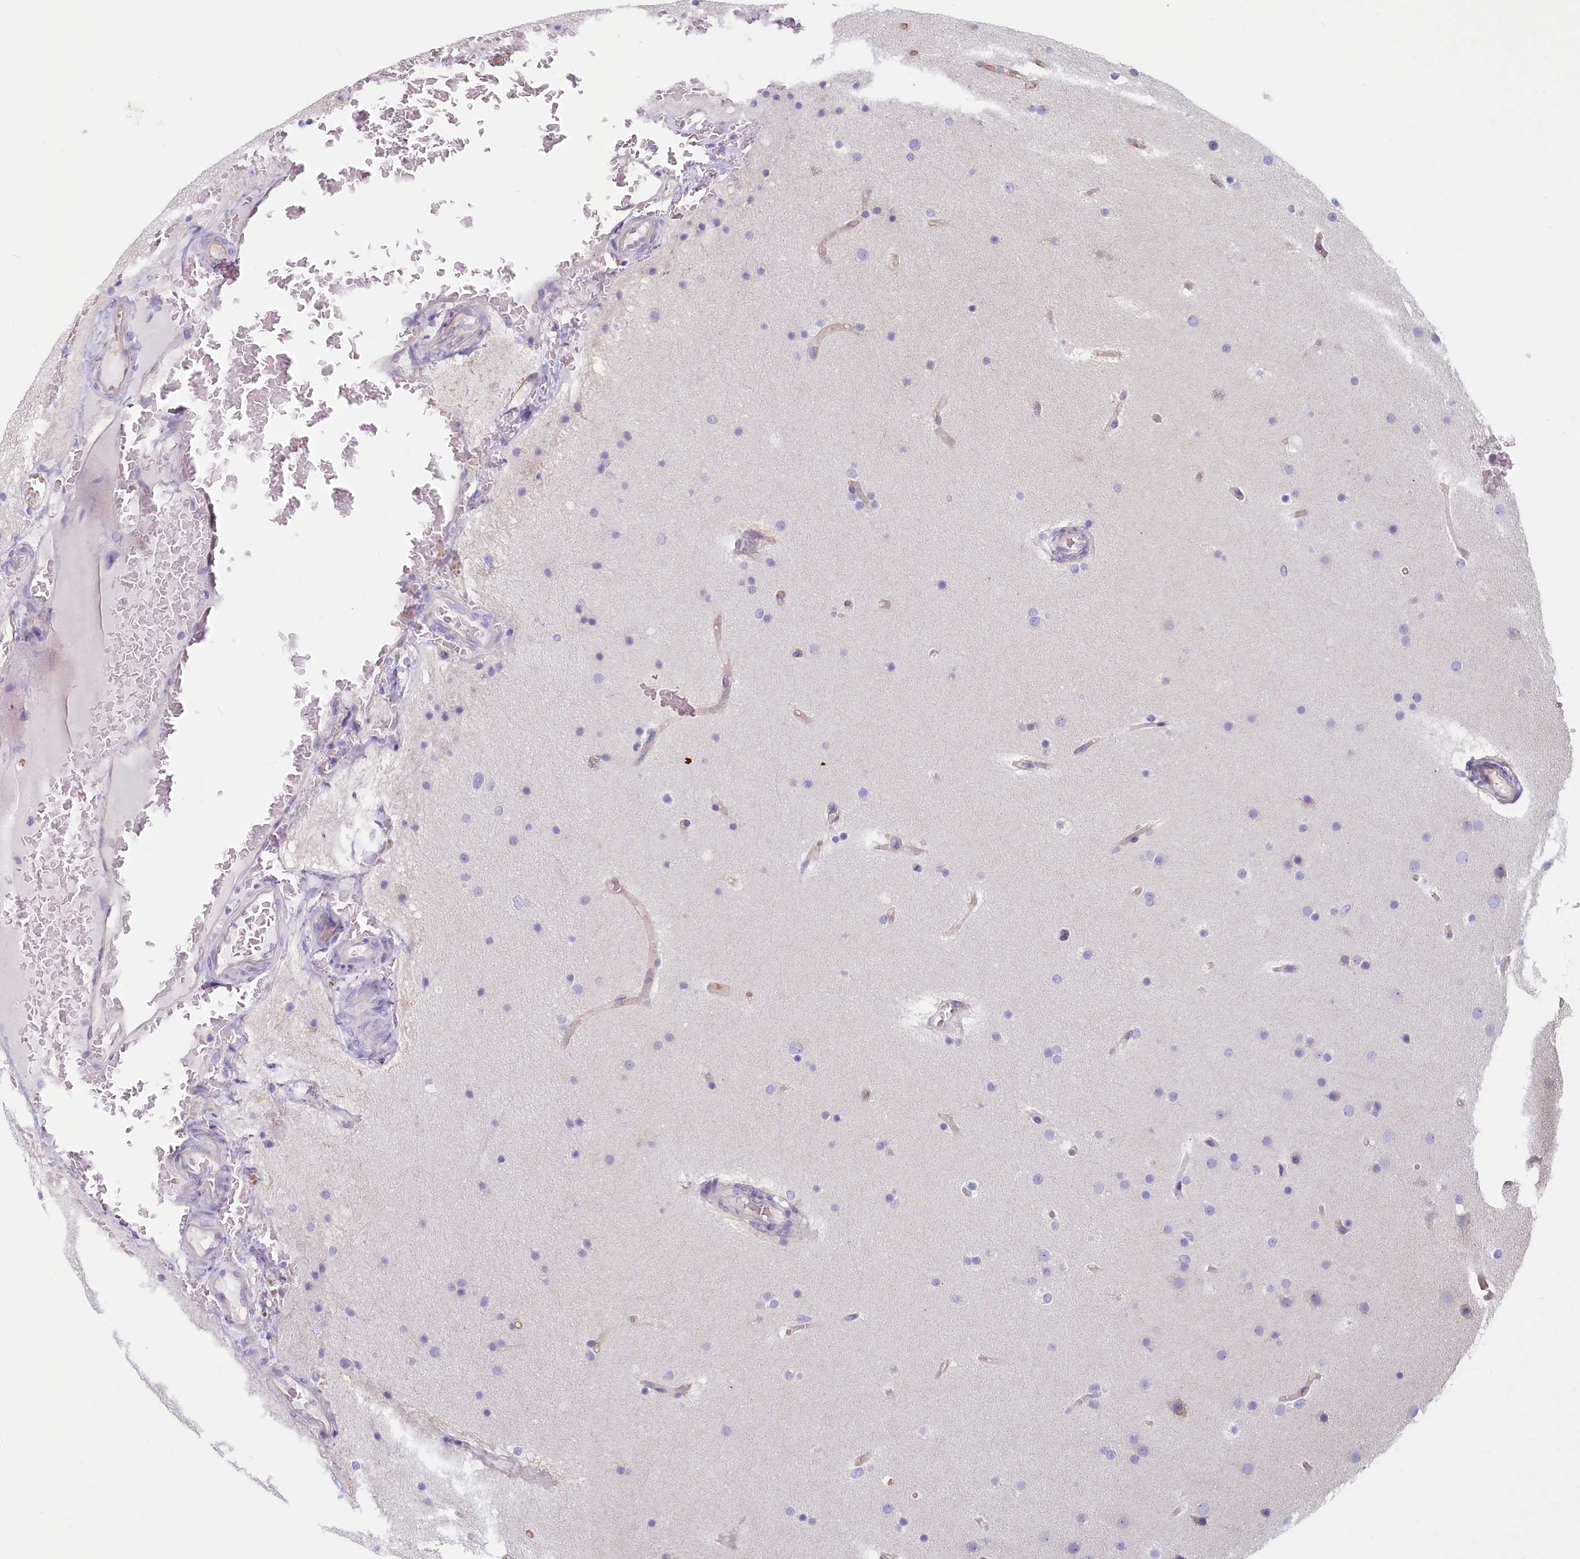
{"staining": {"intensity": "negative", "quantity": "none", "location": "none"}, "tissue": "glioma", "cell_type": "Tumor cells", "image_type": "cancer", "snomed": [{"axis": "morphology", "description": "Glioma, malignant, High grade"}, {"axis": "topography", "description": "Cerebral cortex"}], "caption": "High magnification brightfield microscopy of malignant glioma (high-grade) stained with DAB (brown) and counterstained with hematoxylin (blue): tumor cells show no significant positivity. (IHC, brightfield microscopy, high magnification).", "gene": "LMOD3", "patient": {"sex": "female", "age": 36}}